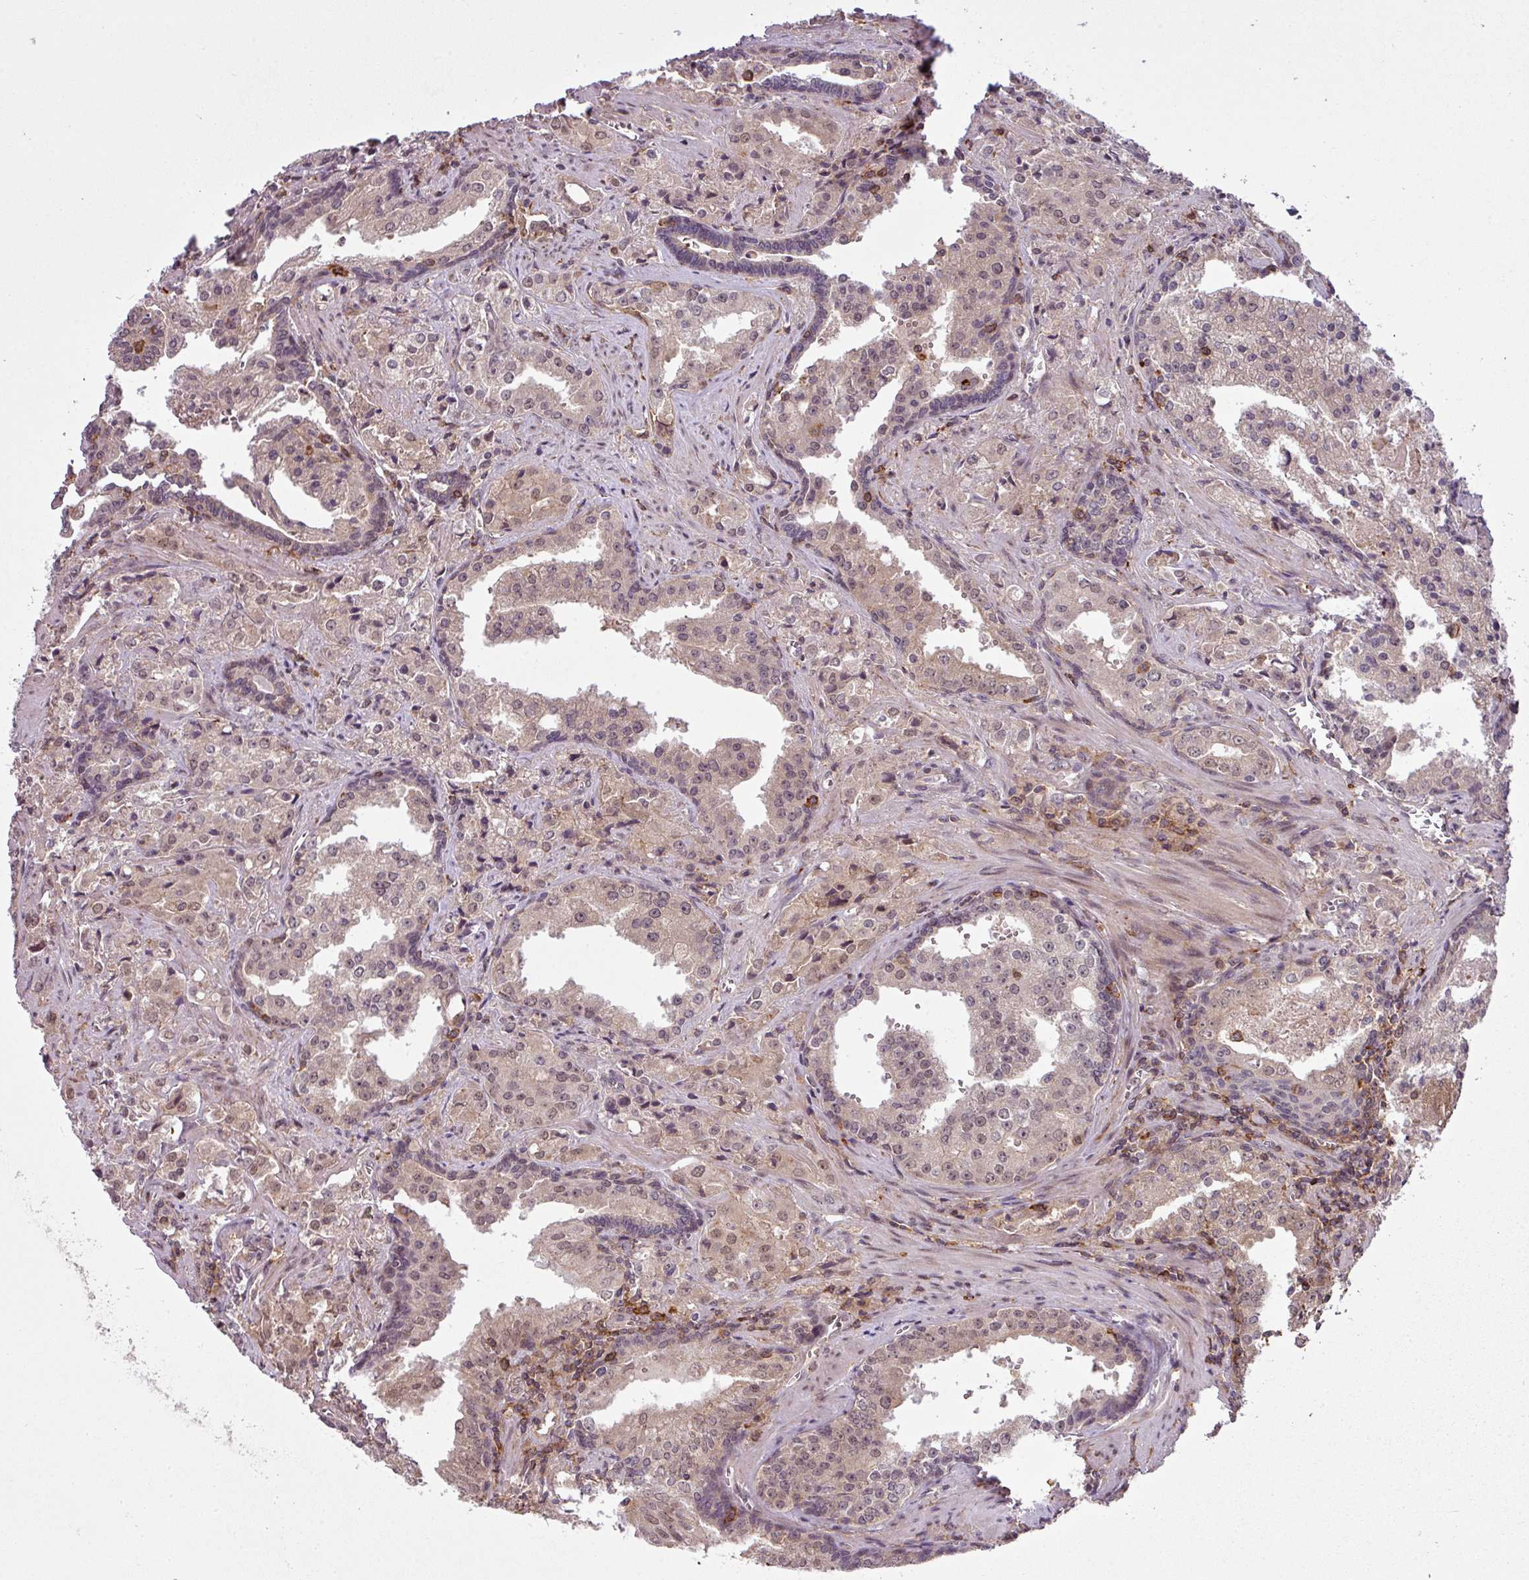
{"staining": {"intensity": "weak", "quantity": ">75%", "location": "nuclear"}, "tissue": "prostate cancer", "cell_type": "Tumor cells", "image_type": "cancer", "snomed": [{"axis": "morphology", "description": "Adenocarcinoma, High grade"}, {"axis": "topography", "description": "Prostate"}], "caption": "Tumor cells show low levels of weak nuclear staining in approximately >75% of cells in prostate adenocarcinoma (high-grade).", "gene": "ZC2HC1C", "patient": {"sex": "male", "age": 68}}